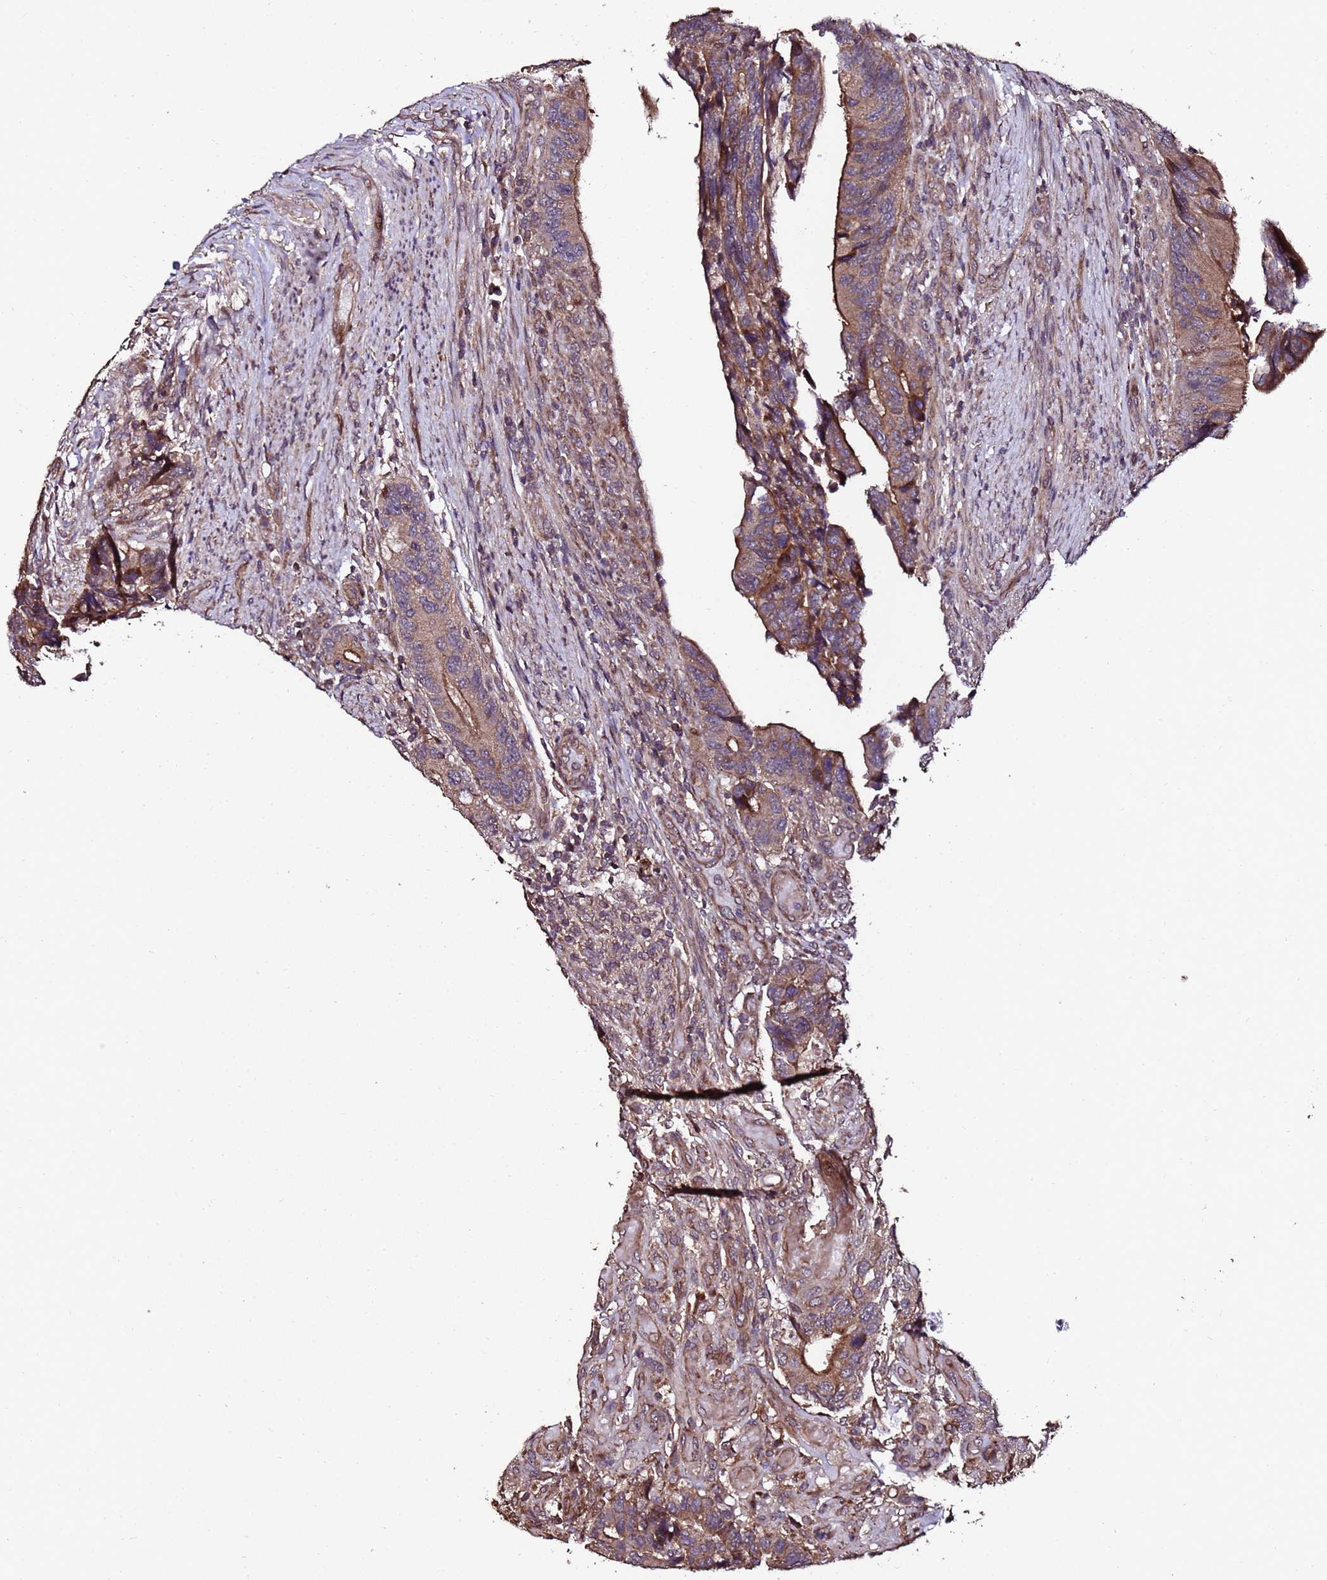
{"staining": {"intensity": "moderate", "quantity": ">75%", "location": "cytoplasmic/membranous"}, "tissue": "colorectal cancer", "cell_type": "Tumor cells", "image_type": "cancer", "snomed": [{"axis": "morphology", "description": "Adenocarcinoma, NOS"}, {"axis": "topography", "description": "Colon"}], "caption": "Tumor cells reveal medium levels of moderate cytoplasmic/membranous staining in about >75% of cells in human colorectal cancer (adenocarcinoma).", "gene": "PRODH", "patient": {"sex": "male", "age": 87}}